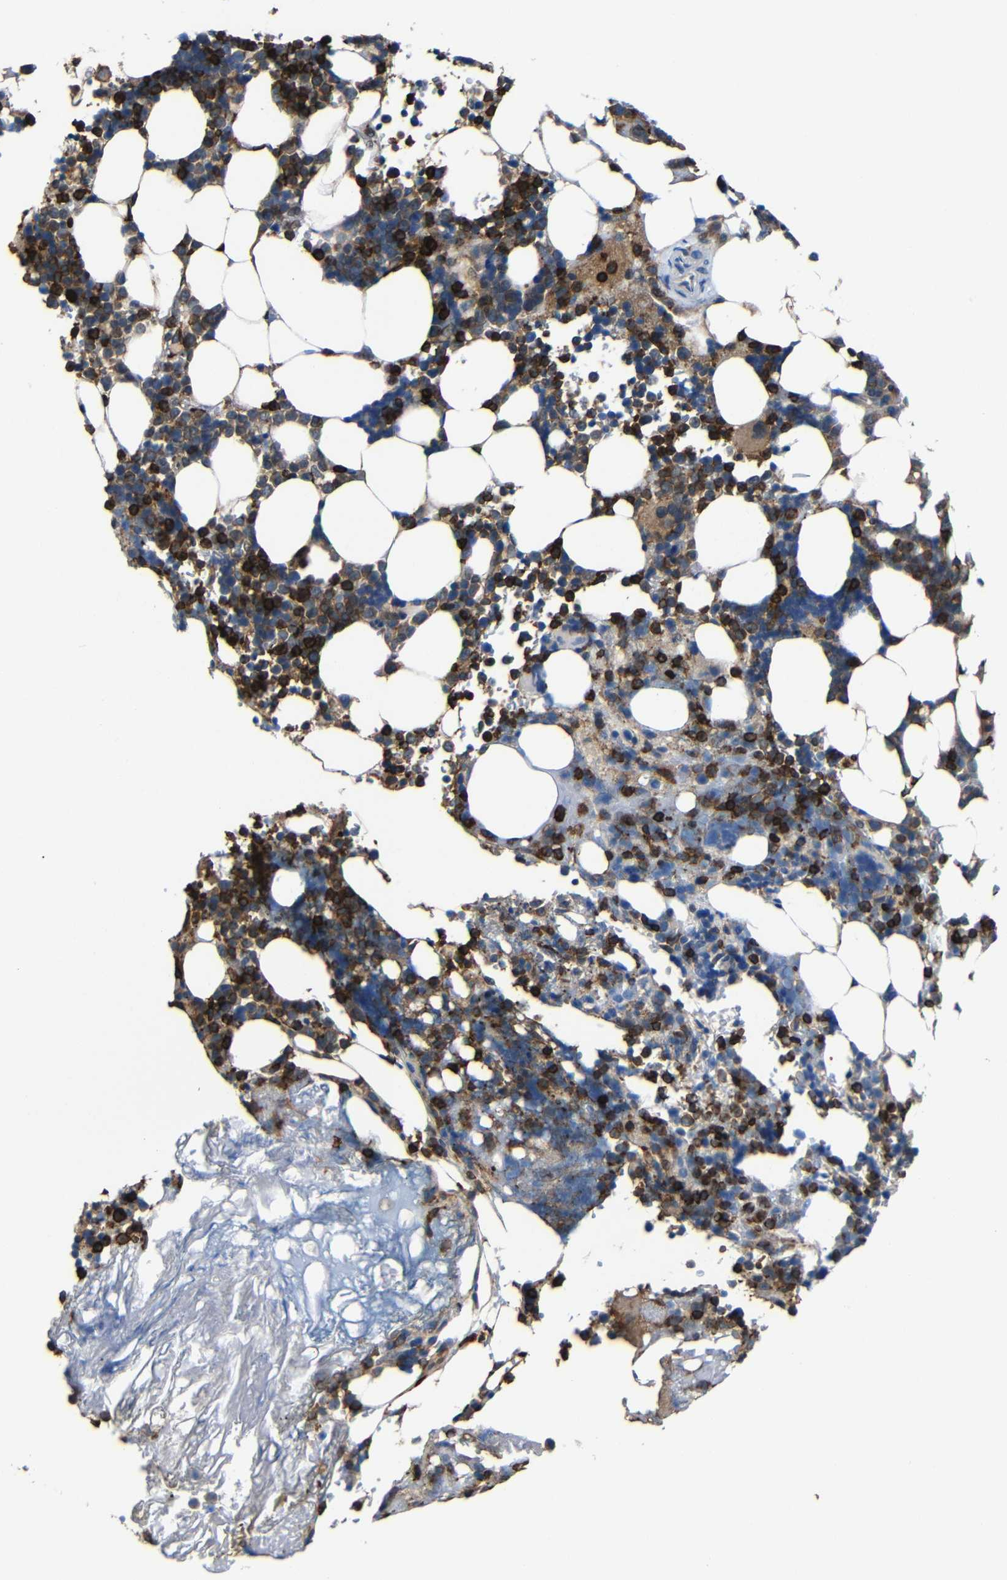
{"staining": {"intensity": "strong", "quantity": "25%-75%", "location": "cytoplasmic/membranous"}, "tissue": "bone marrow", "cell_type": "Hematopoietic cells", "image_type": "normal", "snomed": [{"axis": "morphology", "description": "Normal tissue, NOS"}, {"axis": "topography", "description": "Bone marrow"}], "caption": "This histopathology image reveals benign bone marrow stained with immunohistochemistry to label a protein in brown. The cytoplasmic/membranous of hematopoietic cells show strong positivity for the protein. Nuclei are counter-stained blue.", "gene": "P2RY12", "patient": {"sex": "female", "age": 73}}